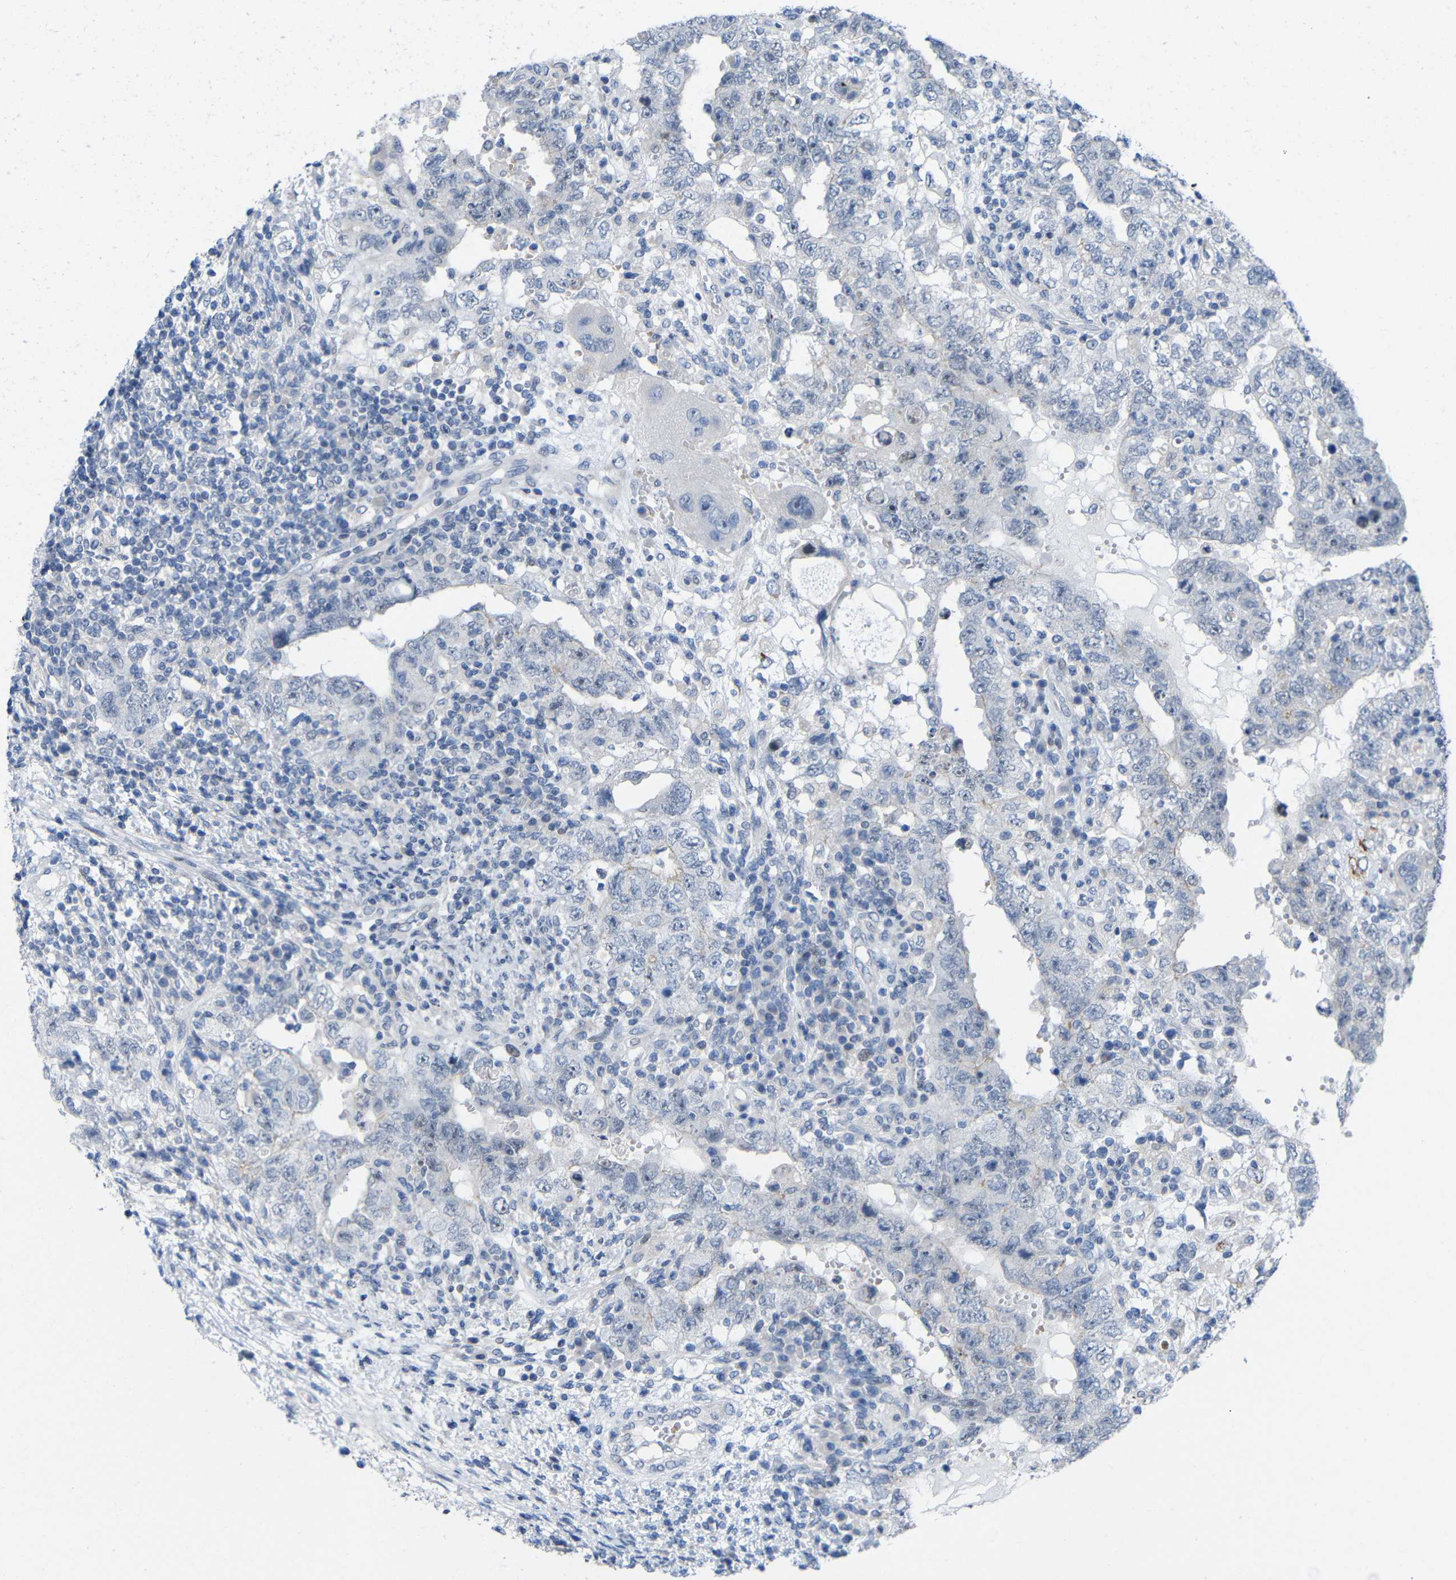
{"staining": {"intensity": "negative", "quantity": "none", "location": "none"}, "tissue": "testis cancer", "cell_type": "Tumor cells", "image_type": "cancer", "snomed": [{"axis": "morphology", "description": "Carcinoma, Embryonal, NOS"}, {"axis": "topography", "description": "Testis"}], "caption": "Image shows no significant protein staining in tumor cells of testis cancer (embryonal carcinoma).", "gene": "CMTM1", "patient": {"sex": "male", "age": 26}}